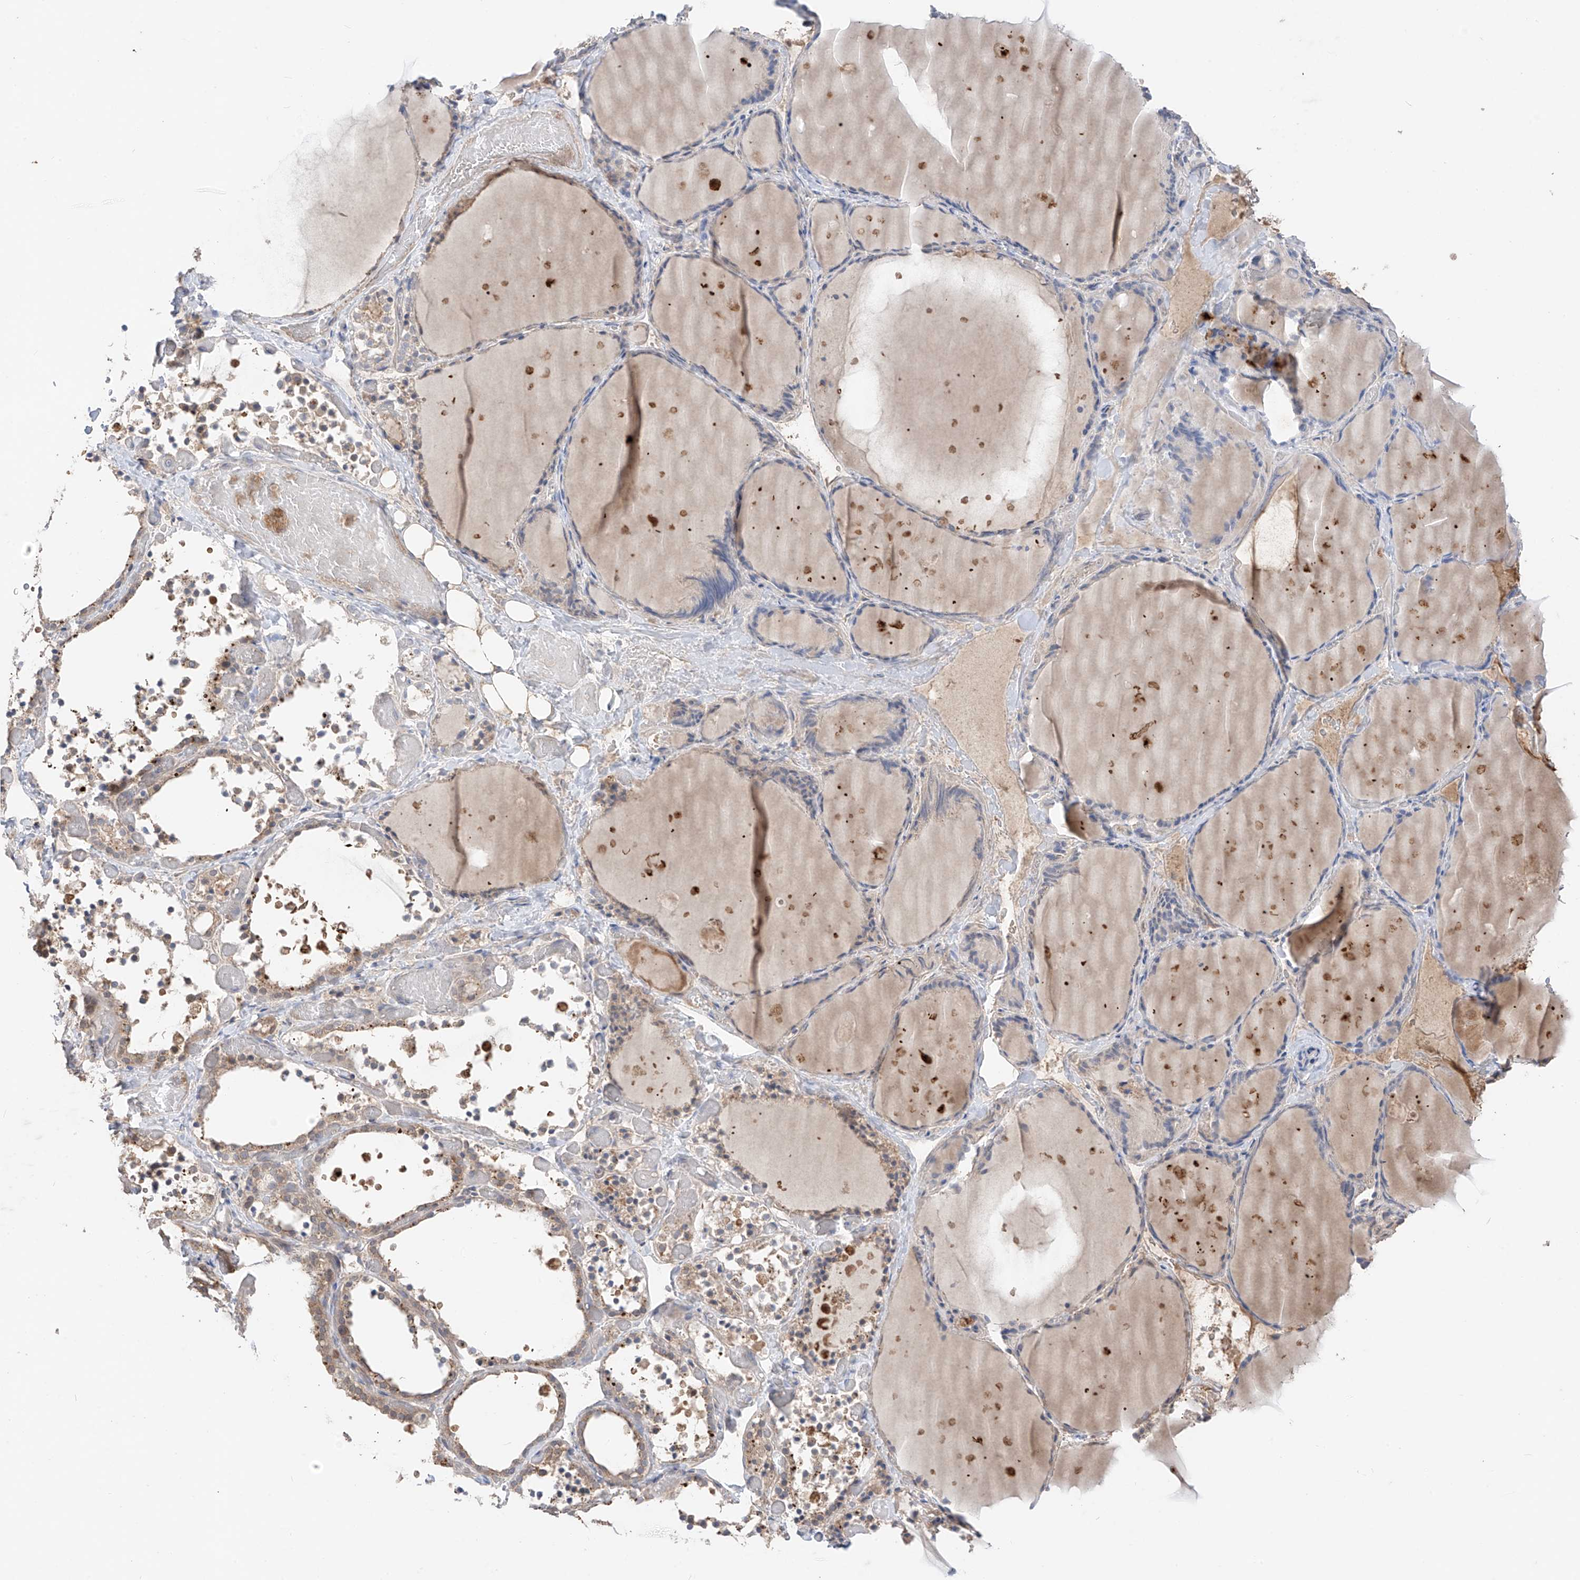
{"staining": {"intensity": "weak", "quantity": "25%-75%", "location": "cytoplasmic/membranous"}, "tissue": "thyroid gland", "cell_type": "Glandular cells", "image_type": "normal", "snomed": [{"axis": "morphology", "description": "Normal tissue, NOS"}, {"axis": "topography", "description": "Thyroid gland"}], "caption": "Normal thyroid gland was stained to show a protein in brown. There is low levels of weak cytoplasmic/membranous expression in approximately 25%-75% of glandular cells. The staining is performed using DAB brown chromogen to label protein expression. The nuclei are counter-stained blue using hematoxylin.", "gene": "CACNA2D4", "patient": {"sex": "female", "age": 44}}